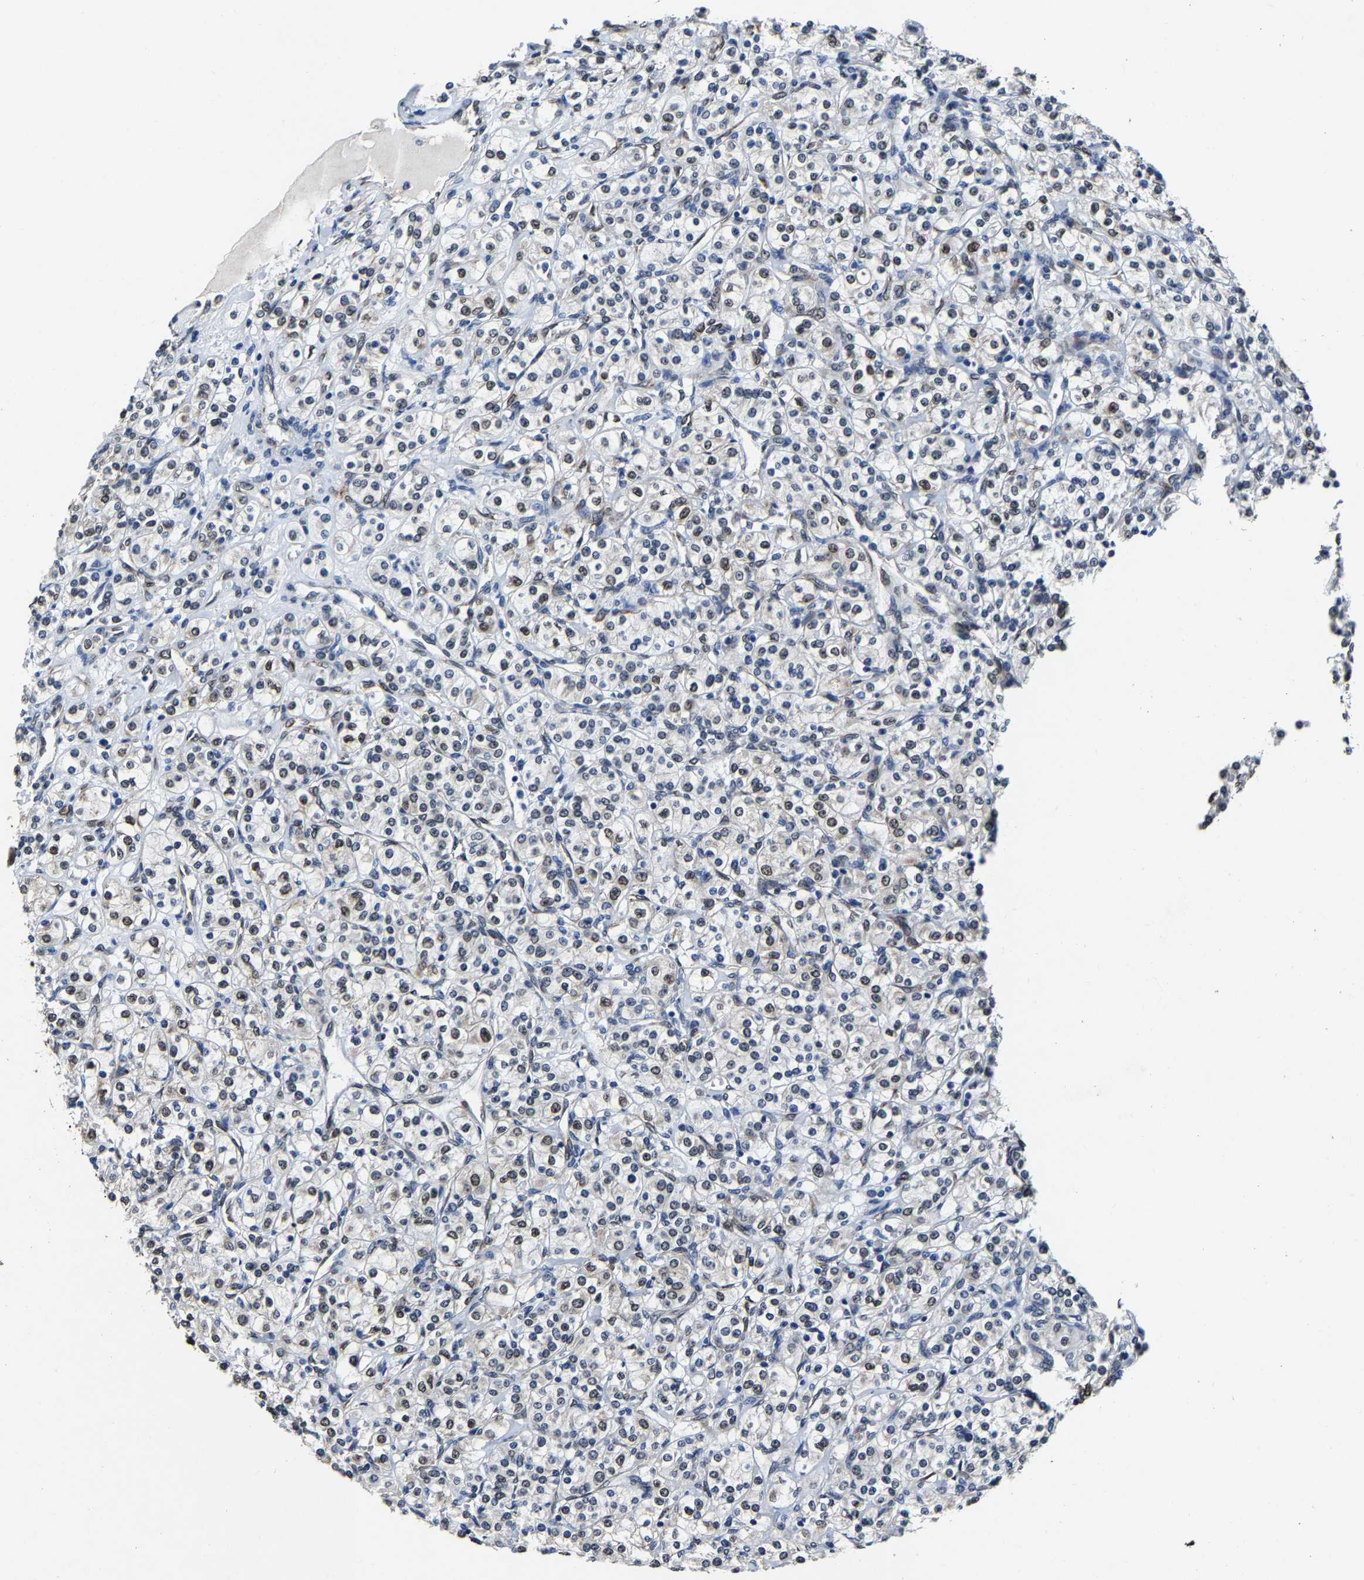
{"staining": {"intensity": "weak", "quantity": "<25%", "location": "cytoplasmic/membranous"}, "tissue": "renal cancer", "cell_type": "Tumor cells", "image_type": "cancer", "snomed": [{"axis": "morphology", "description": "Adenocarcinoma, NOS"}, {"axis": "topography", "description": "Kidney"}], "caption": "IHC histopathology image of neoplastic tissue: adenocarcinoma (renal) stained with DAB displays no significant protein expression in tumor cells.", "gene": "METTL1", "patient": {"sex": "male", "age": 77}}